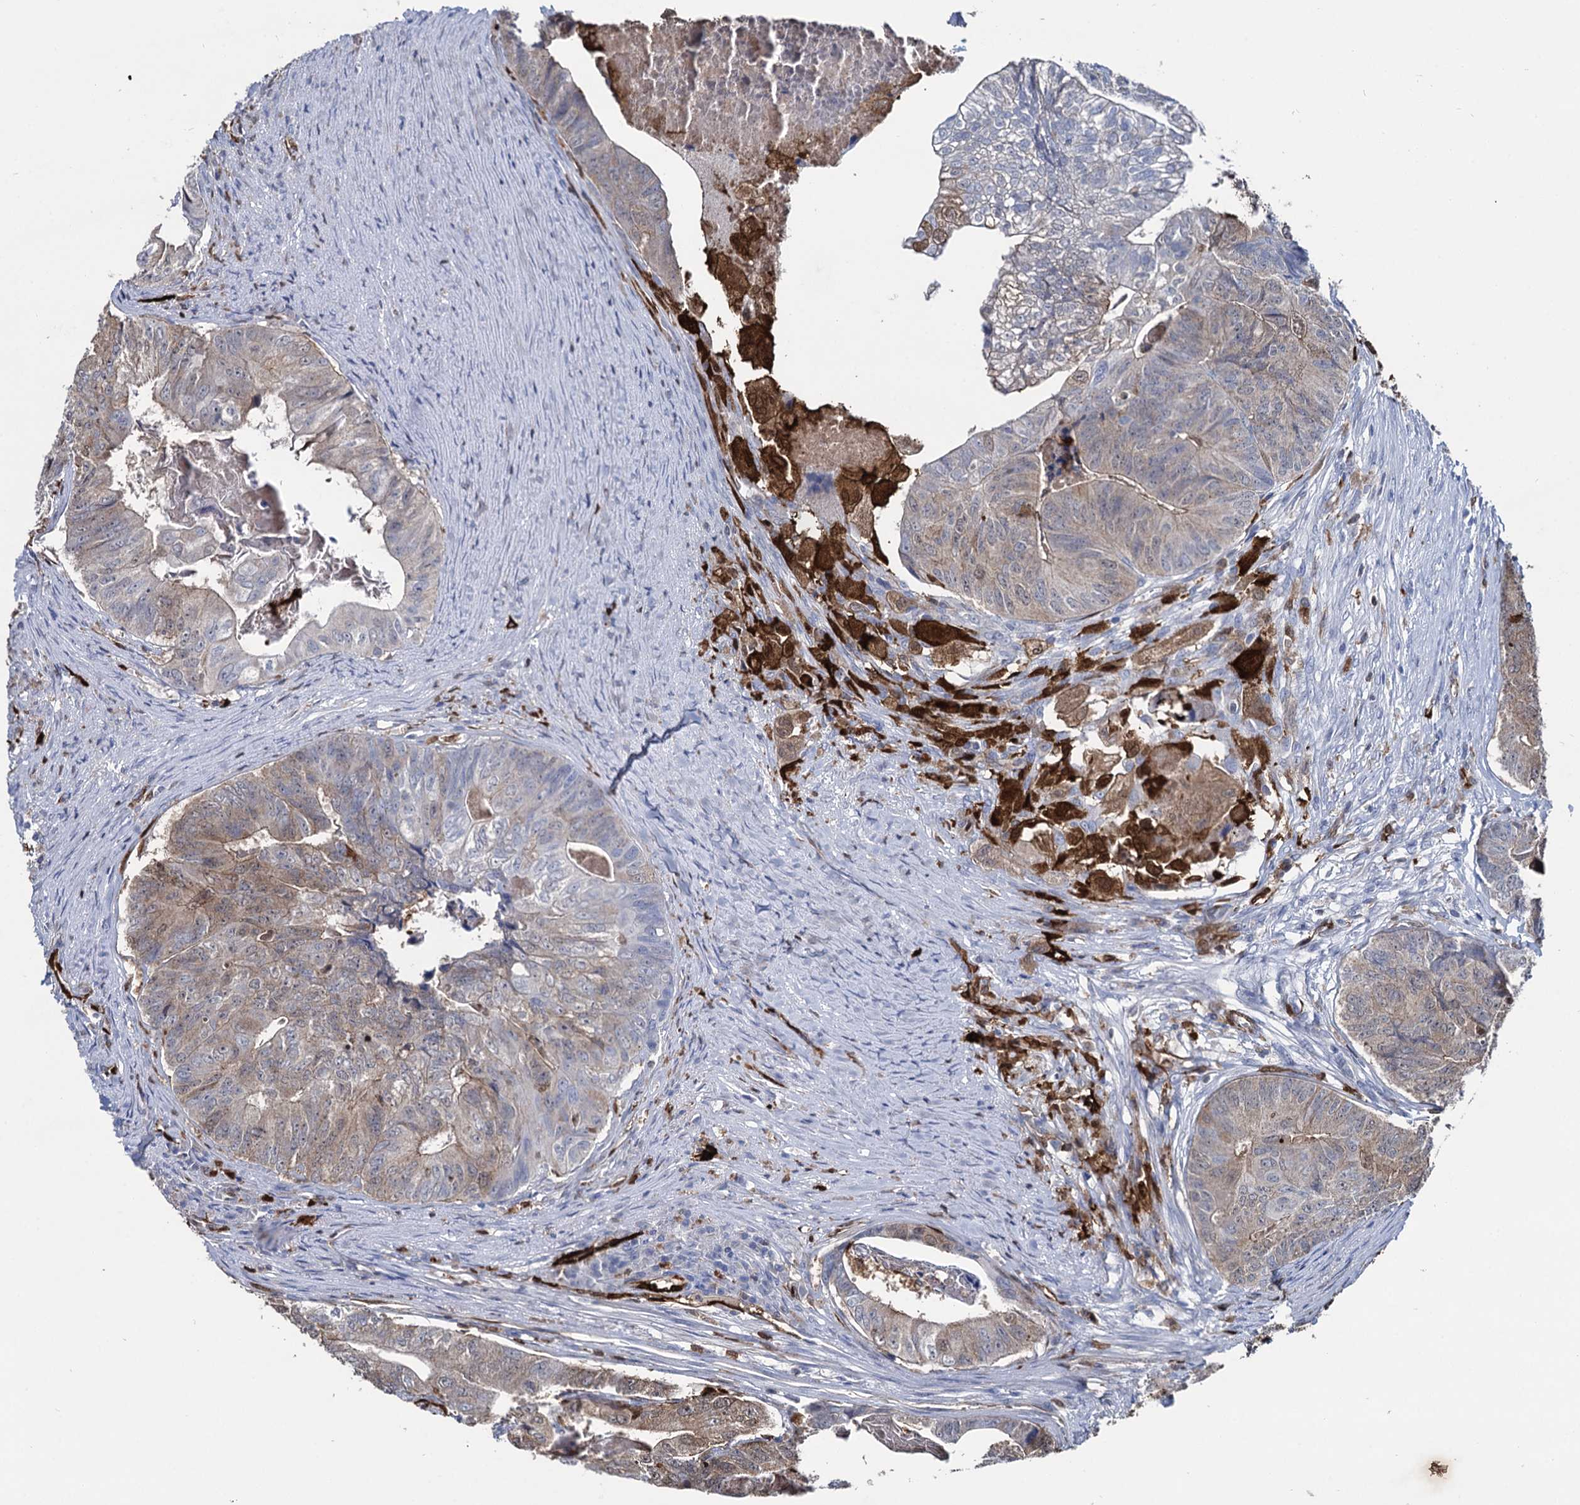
{"staining": {"intensity": "moderate", "quantity": "25%-75%", "location": "cytoplasmic/membranous"}, "tissue": "colorectal cancer", "cell_type": "Tumor cells", "image_type": "cancer", "snomed": [{"axis": "morphology", "description": "Adenocarcinoma, NOS"}, {"axis": "topography", "description": "Colon"}], "caption": "Human colorectal adenocarcinoma stained with a protein marker displays moderate staining in tumor cells.", "gene": "FABP5", "patient": {"sex": "female", "age": 67}}